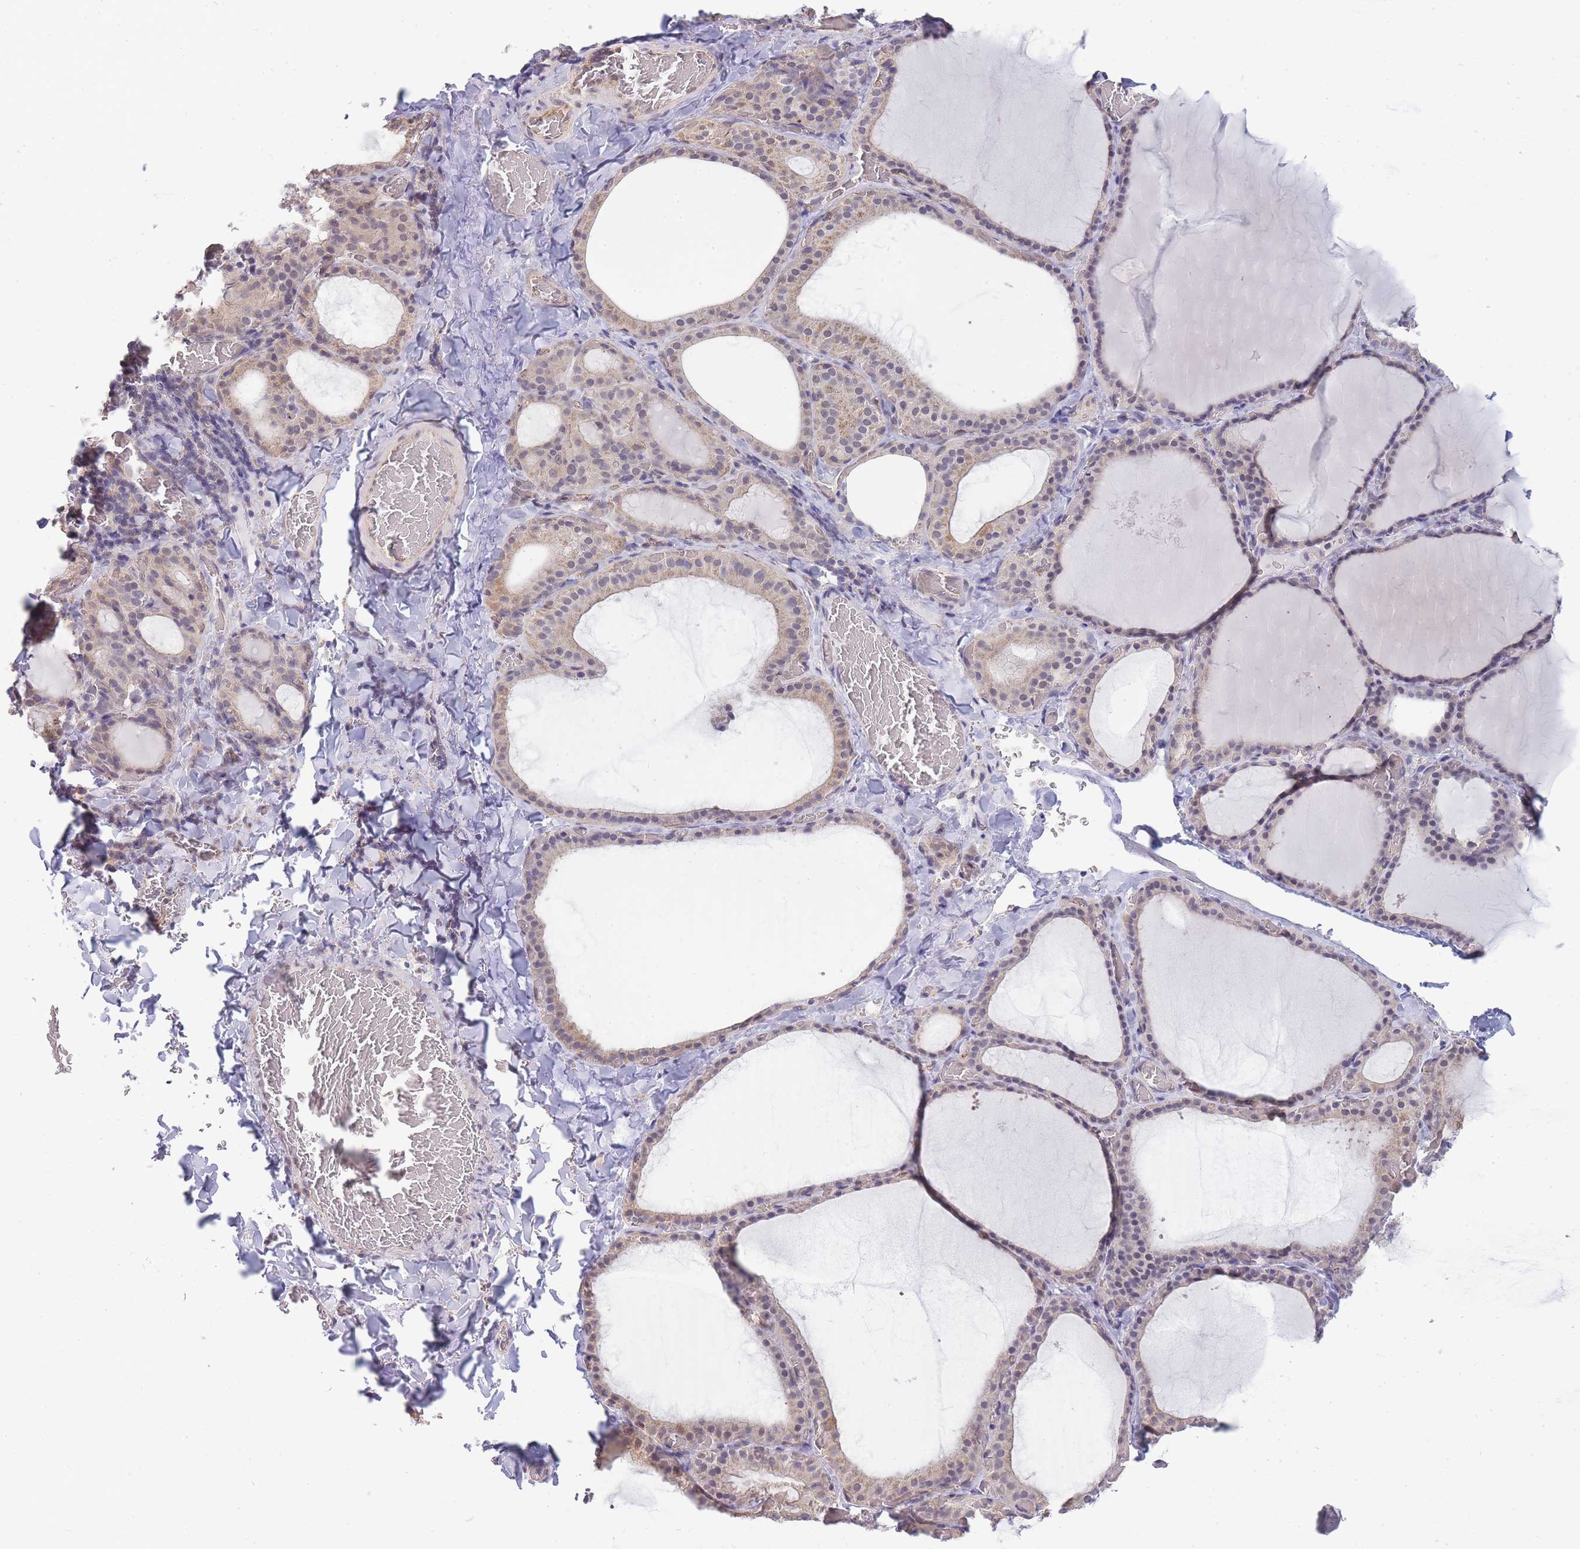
{"staining": {"intensity": "weak", "quantity": "25%-75%", "location": "cytoplasmic/membranous"}, "tissue": "thyroid gland", "cell_type": "Glandular cells", "image_type": "normal", "snomed": [{"axis": "morphology", "description": "Normal tissue, NOS"}, {"axis": "topography", "description": "Thyroid gland"}], "caption": "Immunohistochemistry (IHC) micrograph of unremarkable thyroid gland stained for a protein (brown), which displays low levels of weak cytoplasmic/membranous positivity in approximately 25%-75% of glandular cells.", "gene": "C19orf25", "patient": {"sex": "female", "age": 39}}